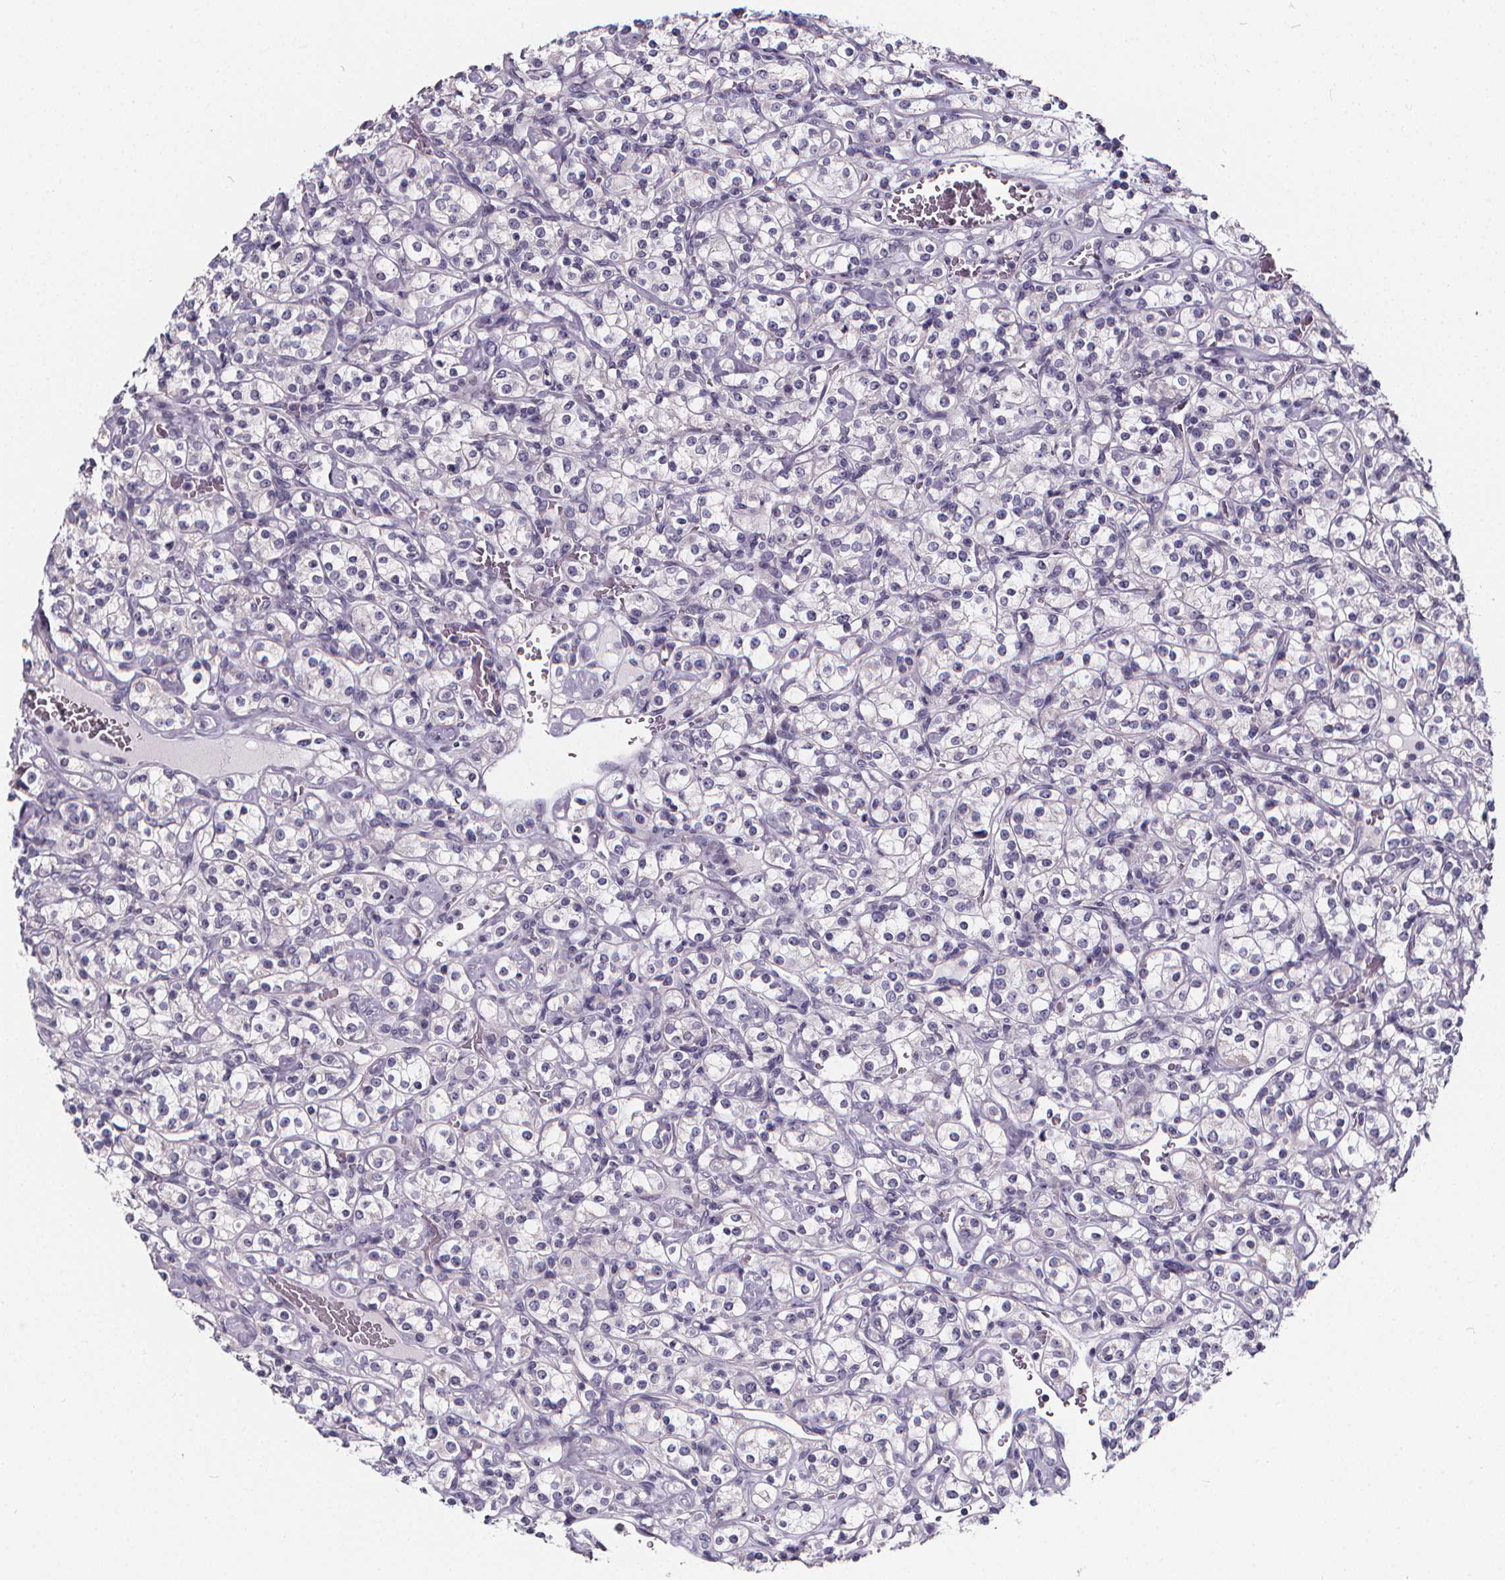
{"staining": {"intensity": "negative", "quantity": "none", "location": "none"}, "tissue": "renal cancer", "cell_type": "Tumor cells", "image_type": "cancer", "snomed": [{"axis": "morphology", "description": "Adenocarcinoma, NOS"}, {"axis": "topography", "description": "Kidney"}], "caption": "Immunohistochemical staining of human renal cancer shows no significant positivity in tumor cells. (DAB (3,3'-diaminobenzidine) immunohistochemistry (IHC), high magnification).", "gene": "SPEF2", "patient": {"sex": "male", "age": 77}}